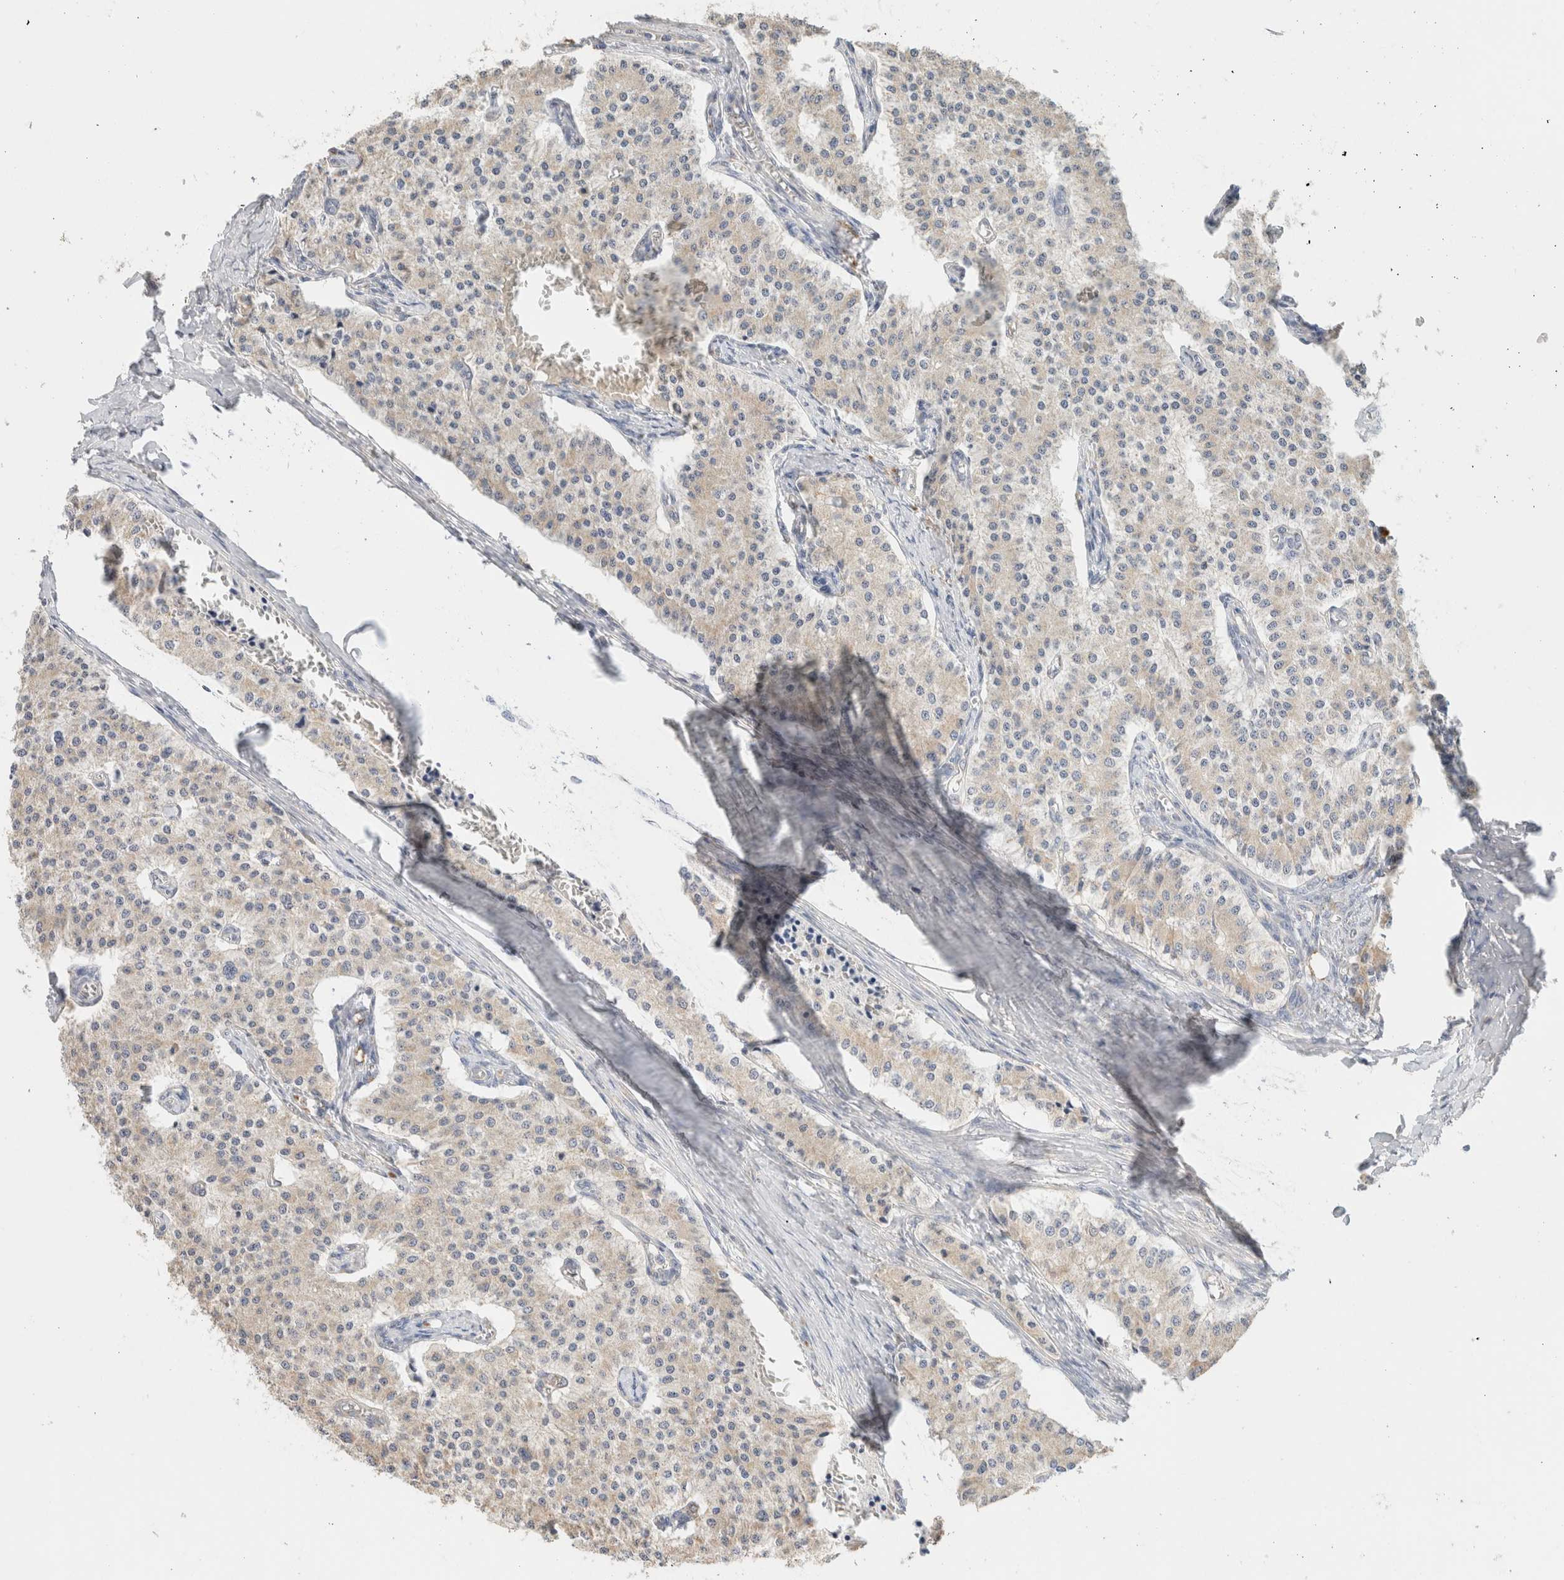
{"staining": {"intensity": "weak", "quantity": "<25%", "location": "cytoplasmic/membranous"}, "tissue": "carcinoid", "cell_type": "Tumor cells", "image_type": "cancer", "snomed": [{"axis": "morphology", "description": "Carcinoid, malignant, NOS"}, {"axis": "topography", "description": "Colon"}], "caption": "Tumor cells are negative for protein expression in human malignant carcinoid.", "gene": "CA13", "patient": {"sex": "female", "age": 52}}